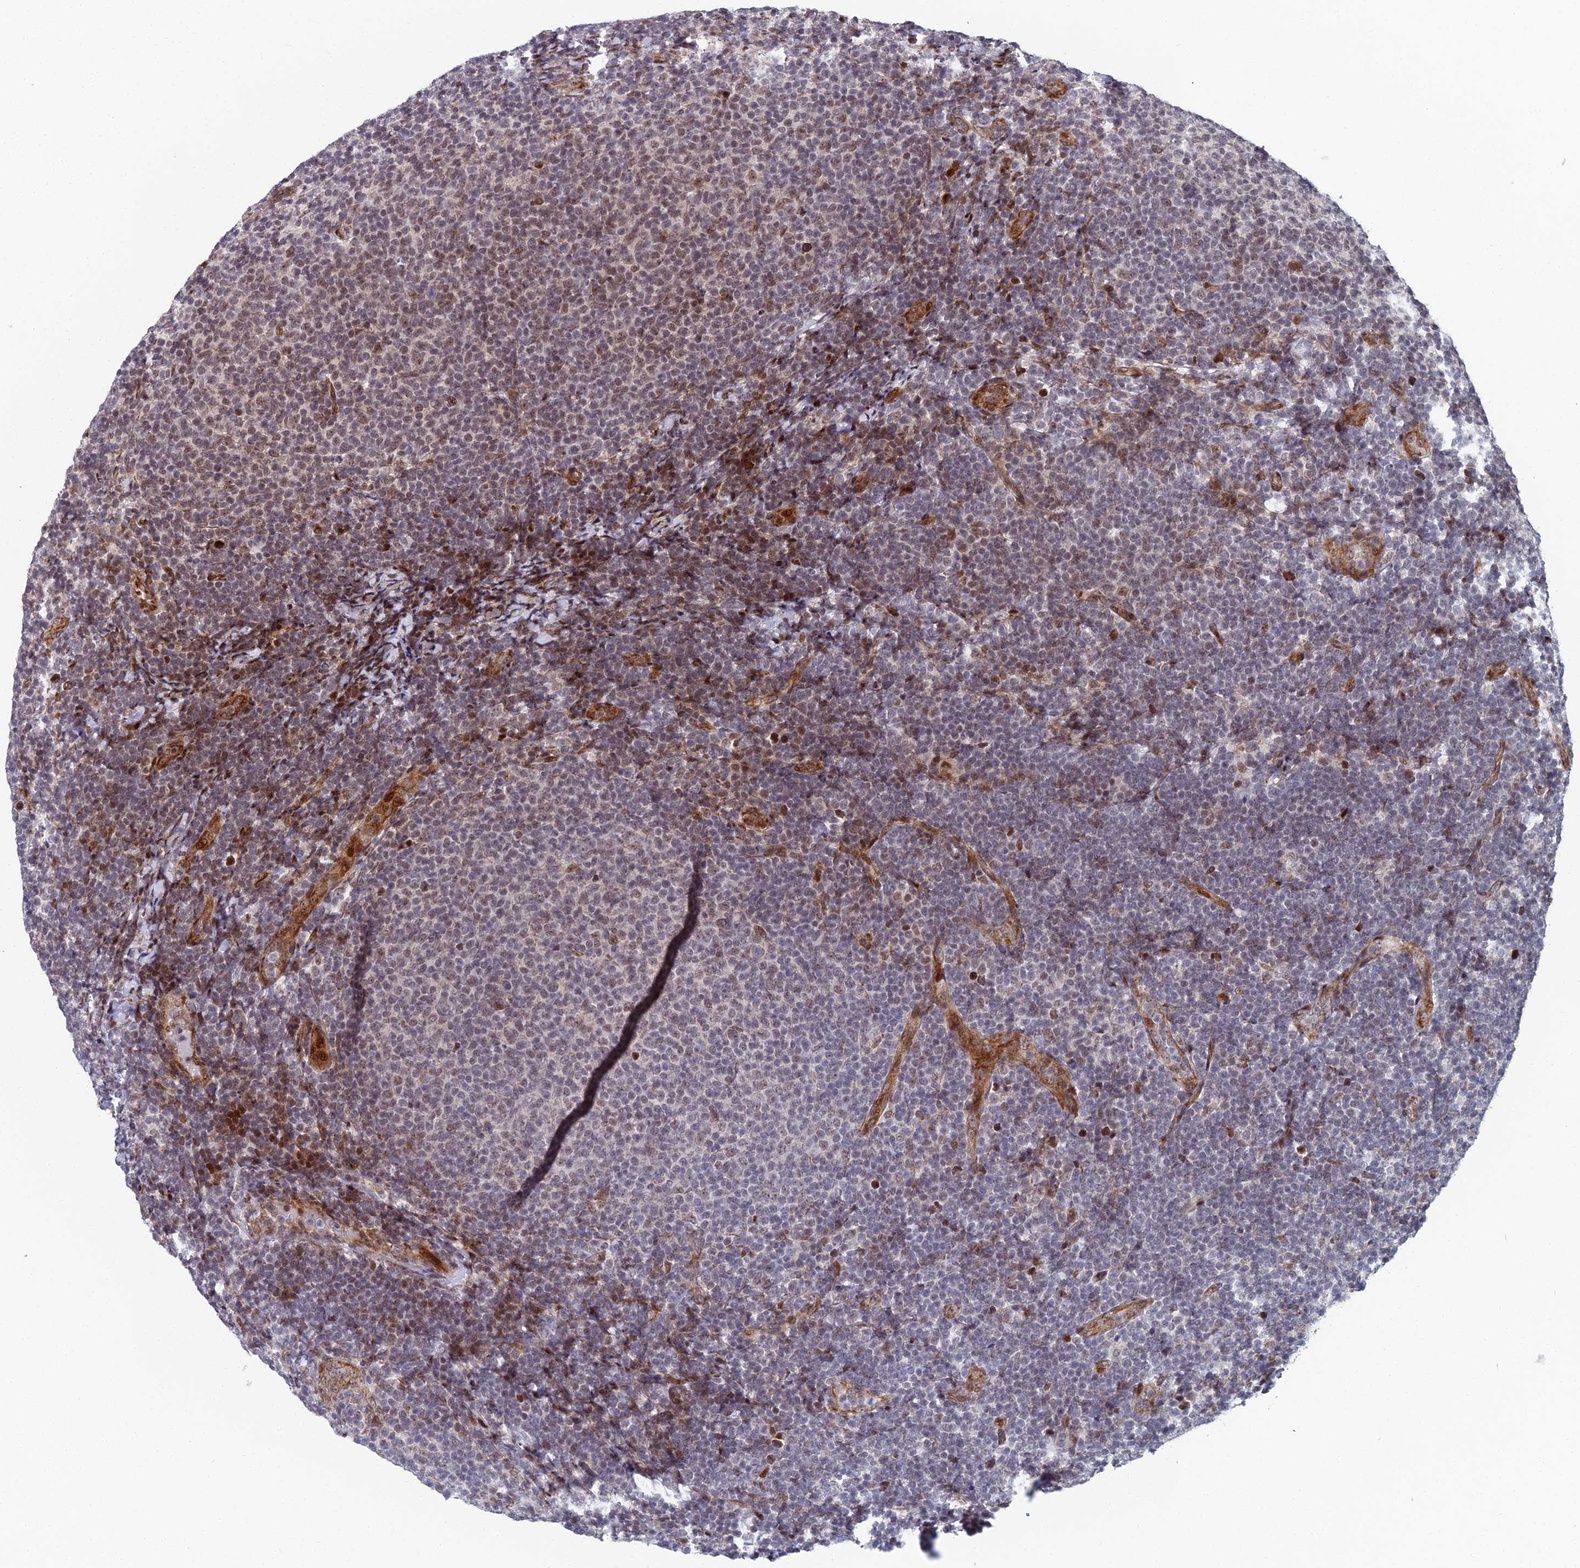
{"staining": {"intensity": "weak", "quantity": "25%-75%", "location": "nuclear"}, "tissue": "lymphoma", "cell_type": "Tumor cells", "image_type": "cancer", "snomed": [{"axis": "morphology", "description": "Malignant lymphoma, non-Hodgkin's type, Low grade"}, {"axis": "topography", "description": "Lymph node"}], "caption": "There is low levels of weak nuclear staining in tumor cells of malignant lymphoma, non-Hodgkin's type (low-grade), as demonstrated by immunohistochemical staining (brown color).", "gene": "ZNF668", "patient": {"sex": "male", "age": 66}}